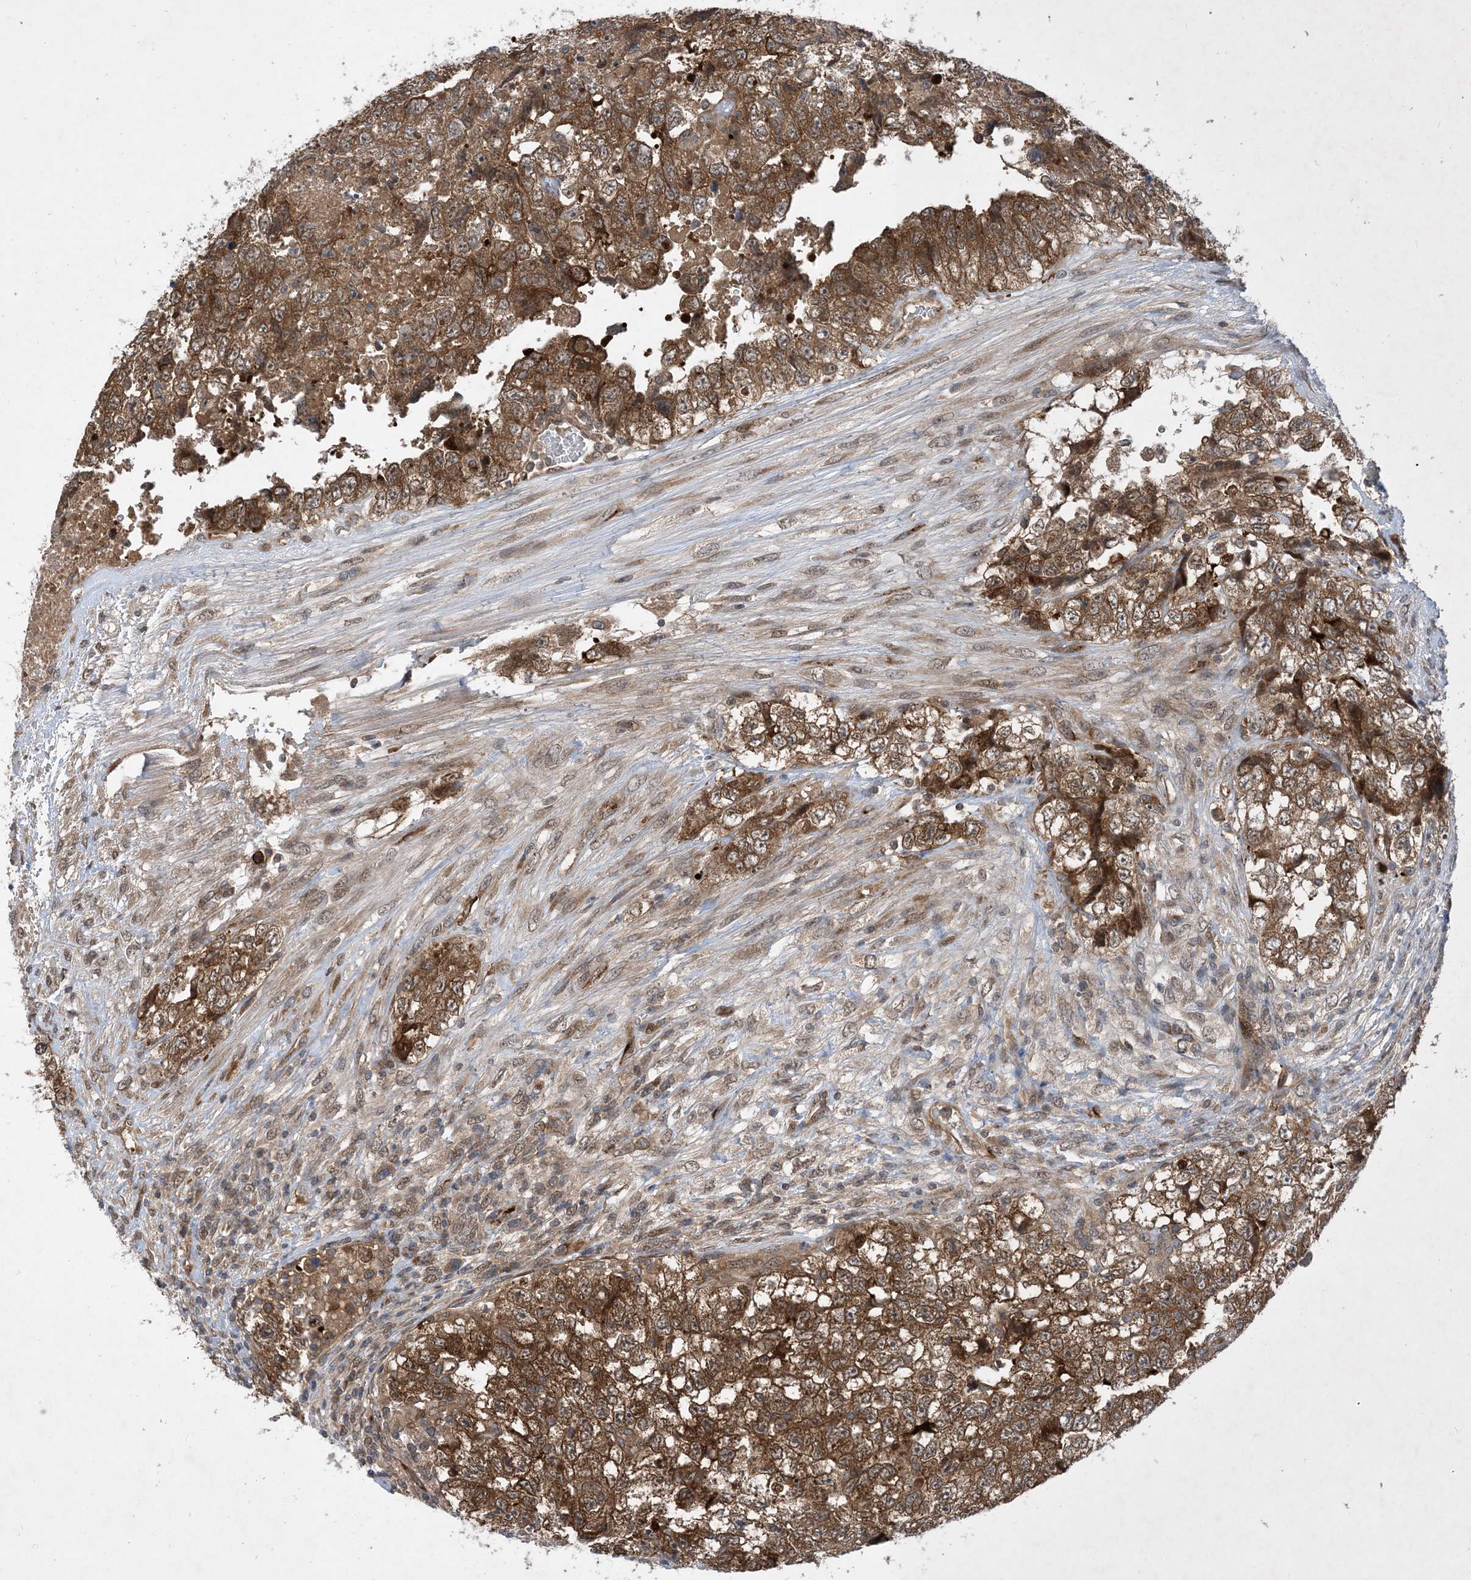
{"staining": {"intensity": "strong", "quantity": ">75%", "location": "cytoplasmic/membranous"}, "tissue": "testis cancer", "cell_type": "Tumor cells", "image_type": "cancer", "snomed": [{"axis": "morphology", "description": "Carcinoma, Embryonal, NOS"}, {"axis": "topography", "description": "Testis"}], "caption": "Immunohistochemistry (IHC) of testis cancer exhibits high levels of strong cytoplasmic/membranous positivity in approximately >75% of tumor cells.", "gene": "TINAG", "patient": {"sex": "male", "age": 37}}